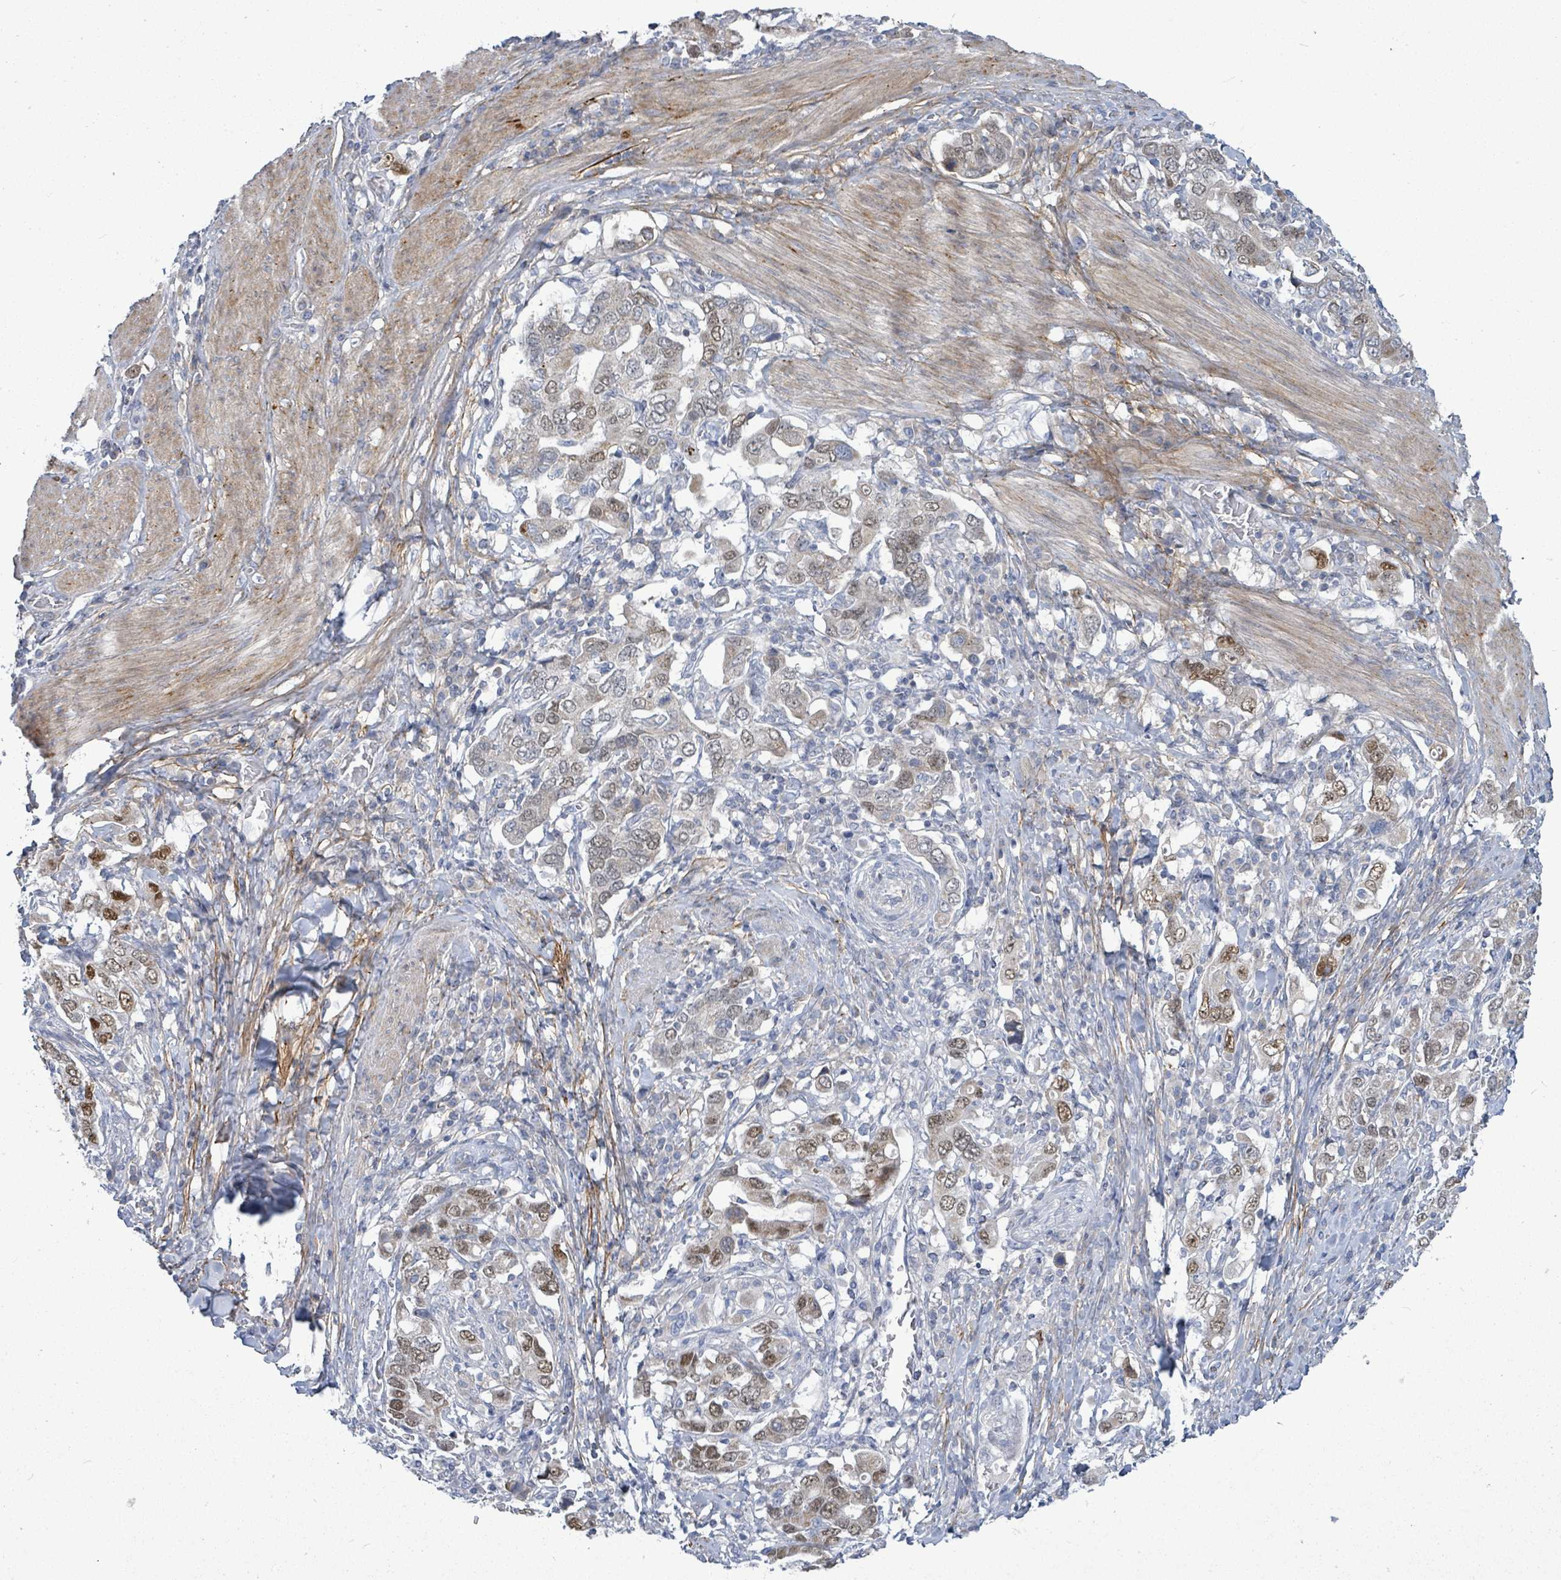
{"staining": {"intensity": "moderate", "quantity": "25%-75%", "location": "nuclear"}, "tissue": "stomach cancer", "cell_type": "Tumor cells", "image_type": "cancer", "snomed": [{"axis": "morphology", "description": "Adenocarcinoma, NOS"}, {"axis": "topography", "description": "Stomach, upper"}, {"axis": "topography", "description": "Stomach"}], "caption": "A brown stain highlights moderate nuclear expression of a protein in stomach cancer tumor cells.", "gene": "ZFPM1", "patient": {"sex": "male", "age": 62}}